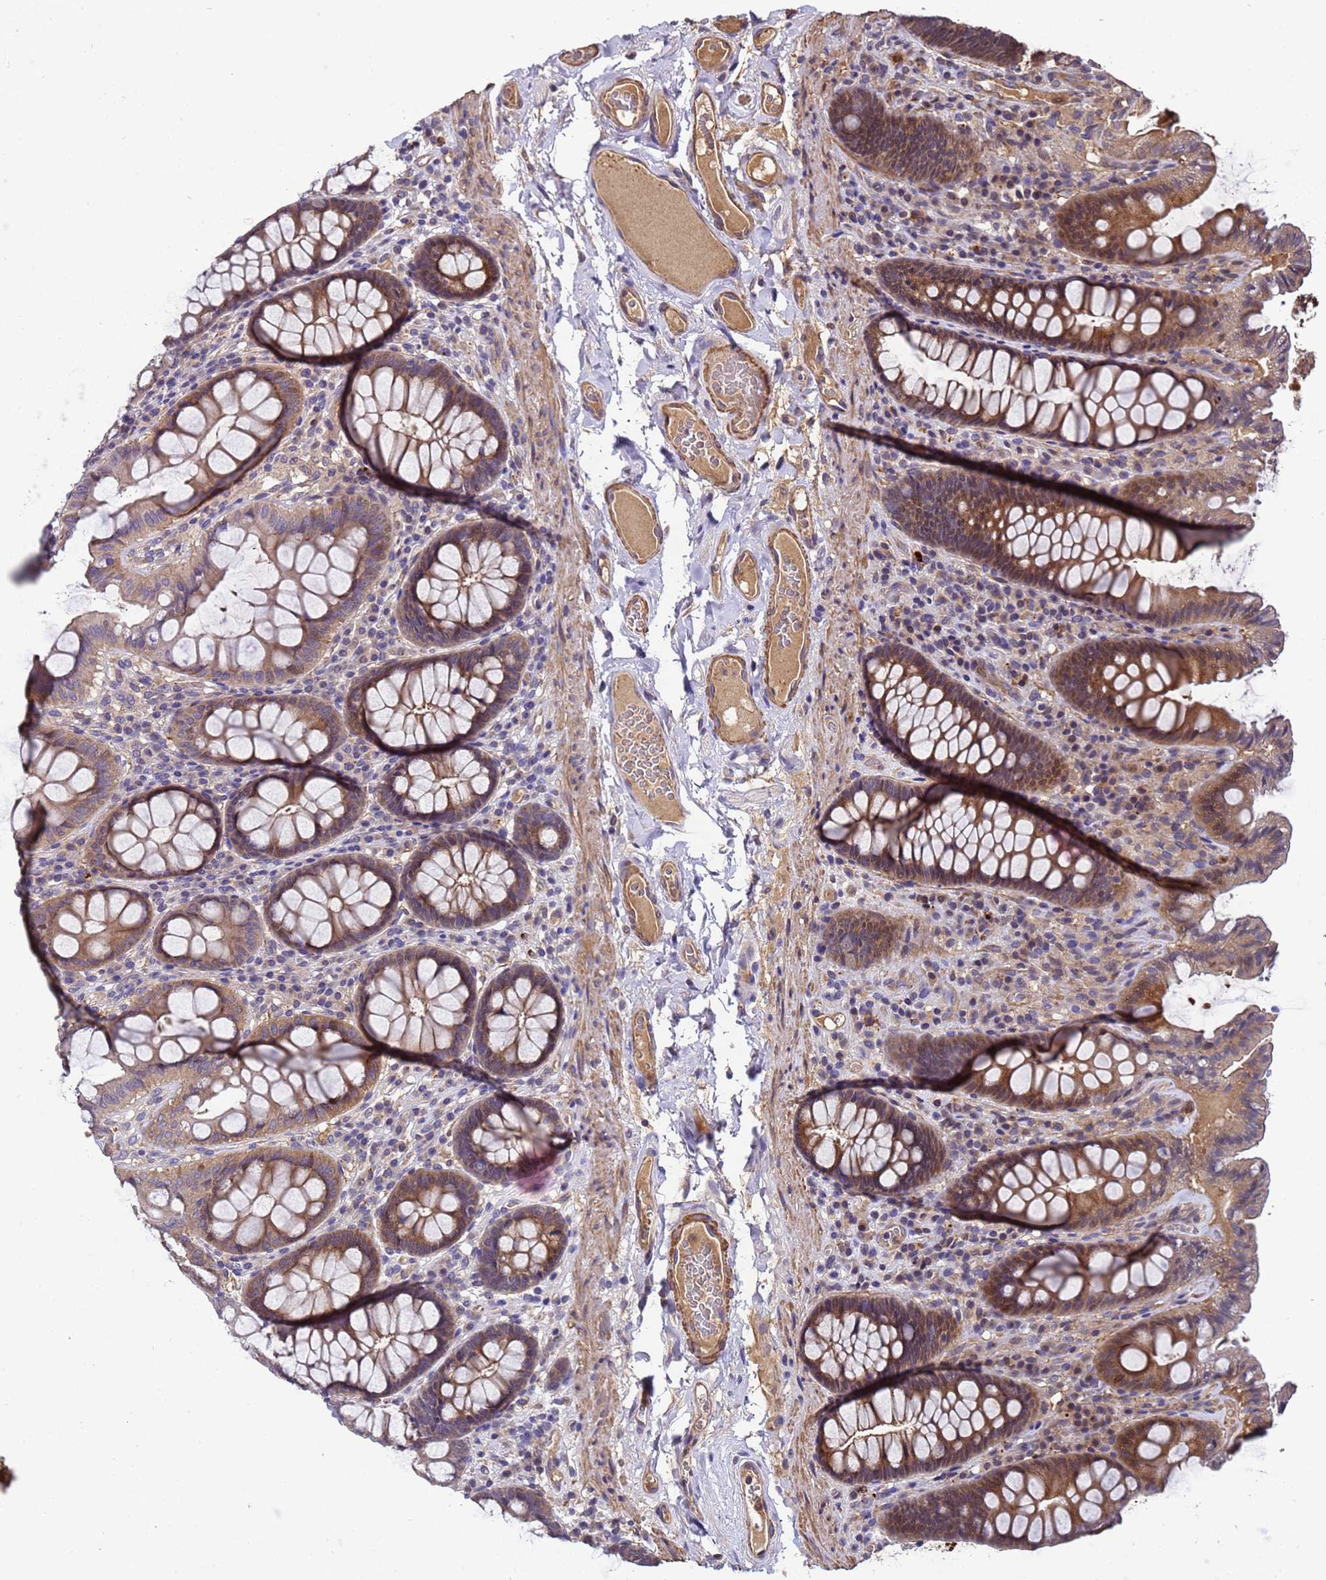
{"staining": {"intensity": "moderate", "quantity": ">75%", "location": "cytoplasmic/membranous"}, "tissue": "colon", "cell_type": "Endothelial cells", "image_type": "normal", "snomed": [{"axis": "morphology", "description": "Normal tissue, NOS"}, {"axis": "topography", "description": "Colon"}], "caption": "Immunohistochemical staining of normal colon demonstrates moderate cytoplasmic/membranous protein expression in approximately >75% of endothelial cells. The protein of interest is stained brown, and the nuclei are stained in blue (DAB IHC with brightfield microscopy, high magnification).", "gene": "GSTCD", "patient": {"sex": "male", "age": 84}}